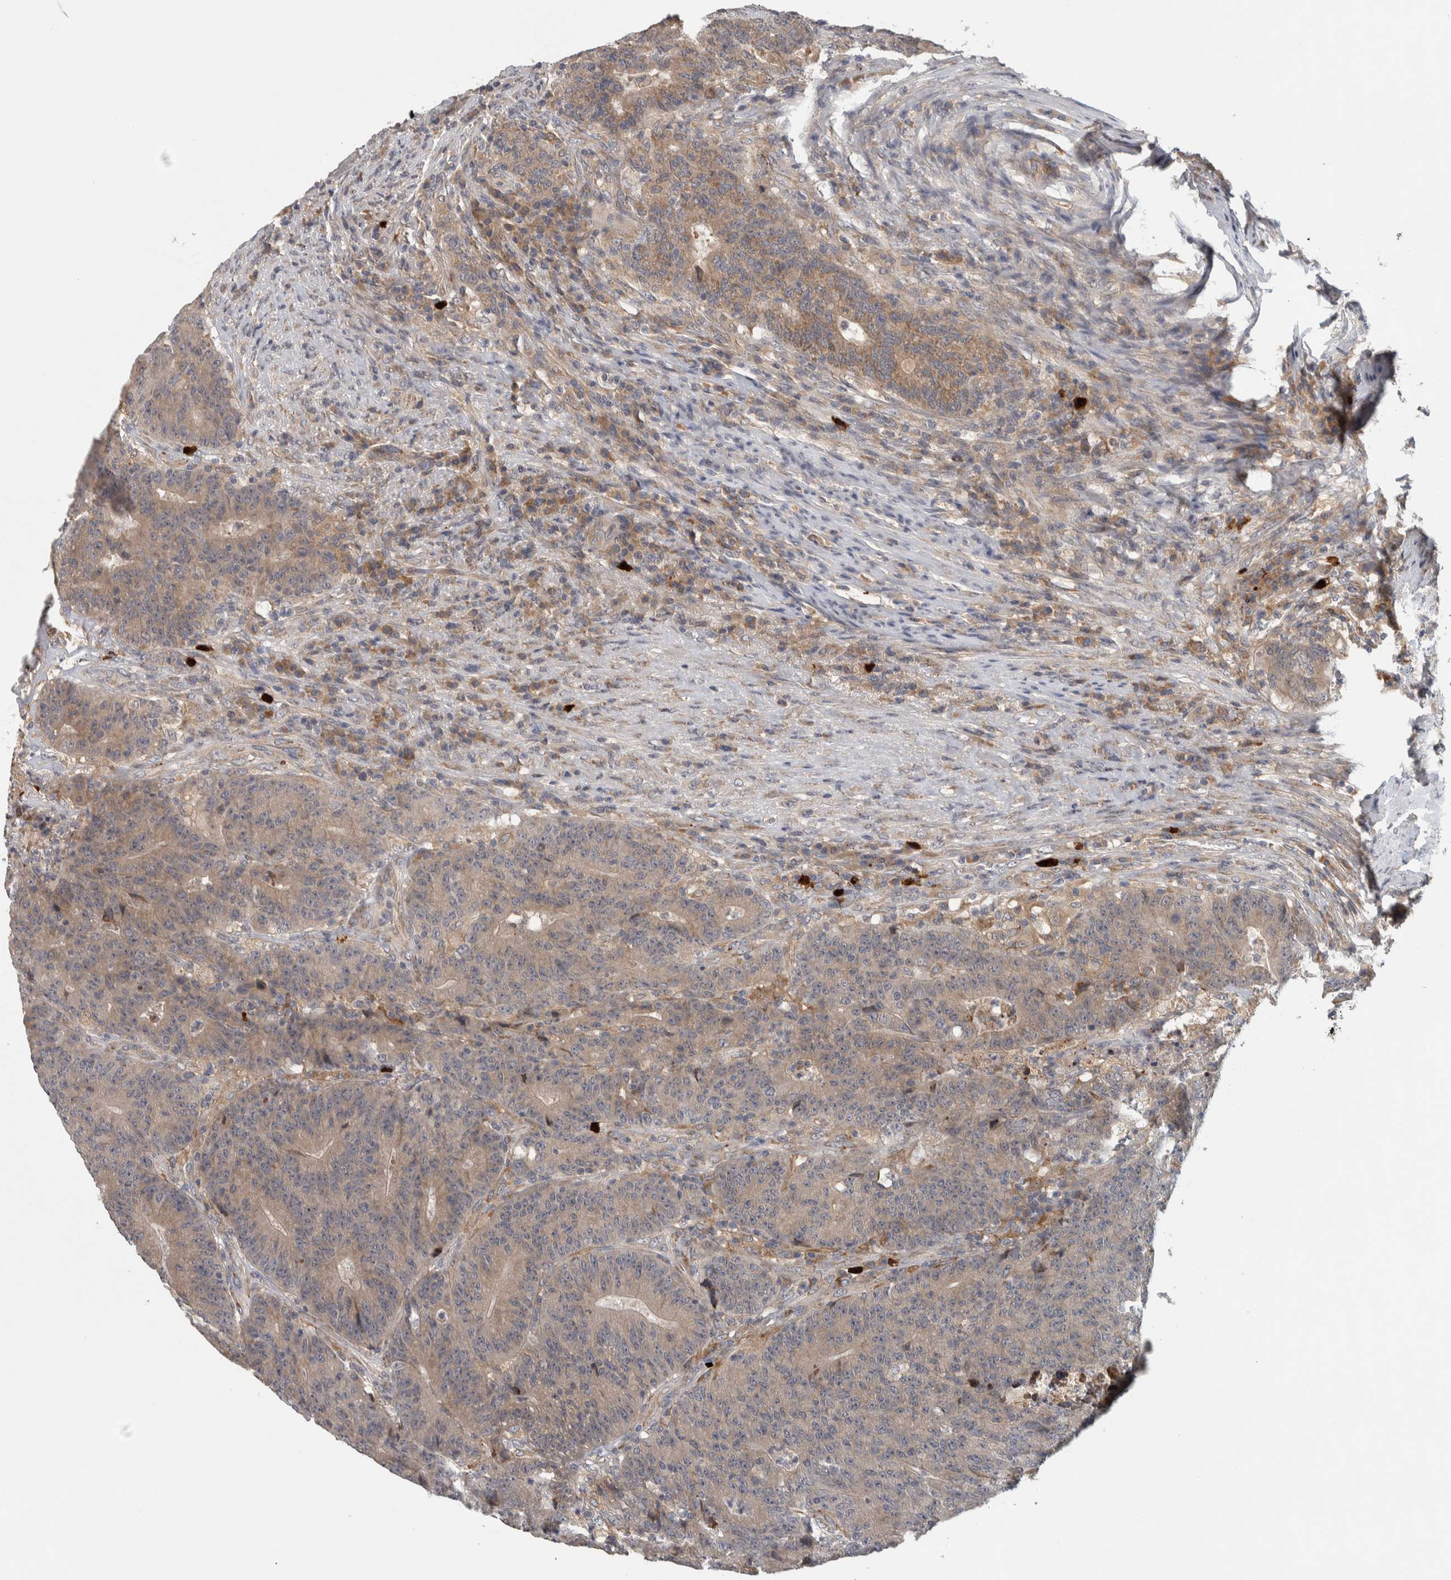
{"staining": {"intensity": "weak", "quantity": ">75%", "location": "cytoplasmic/membranous"}, "tissue": "colorectal cancer", "cell_type": "Tumor cells", "image_type": "cancer", "snomed": [{"axis": "morphology", "description": "Normal tissue, NOS"}, {"axis": "morphology", "description": "Adenocarcinoma, NOS"}, {"axis": "topography", "description": "Colon"}], "caption": "Protein expression analysis of human adenocarcinoma (colorectal) reveals weak cytoplasmic/membranous staining in about >75% of tumor cells.", "gene": "ADPRM", "patient": {"sex": "female", "age": 75}}